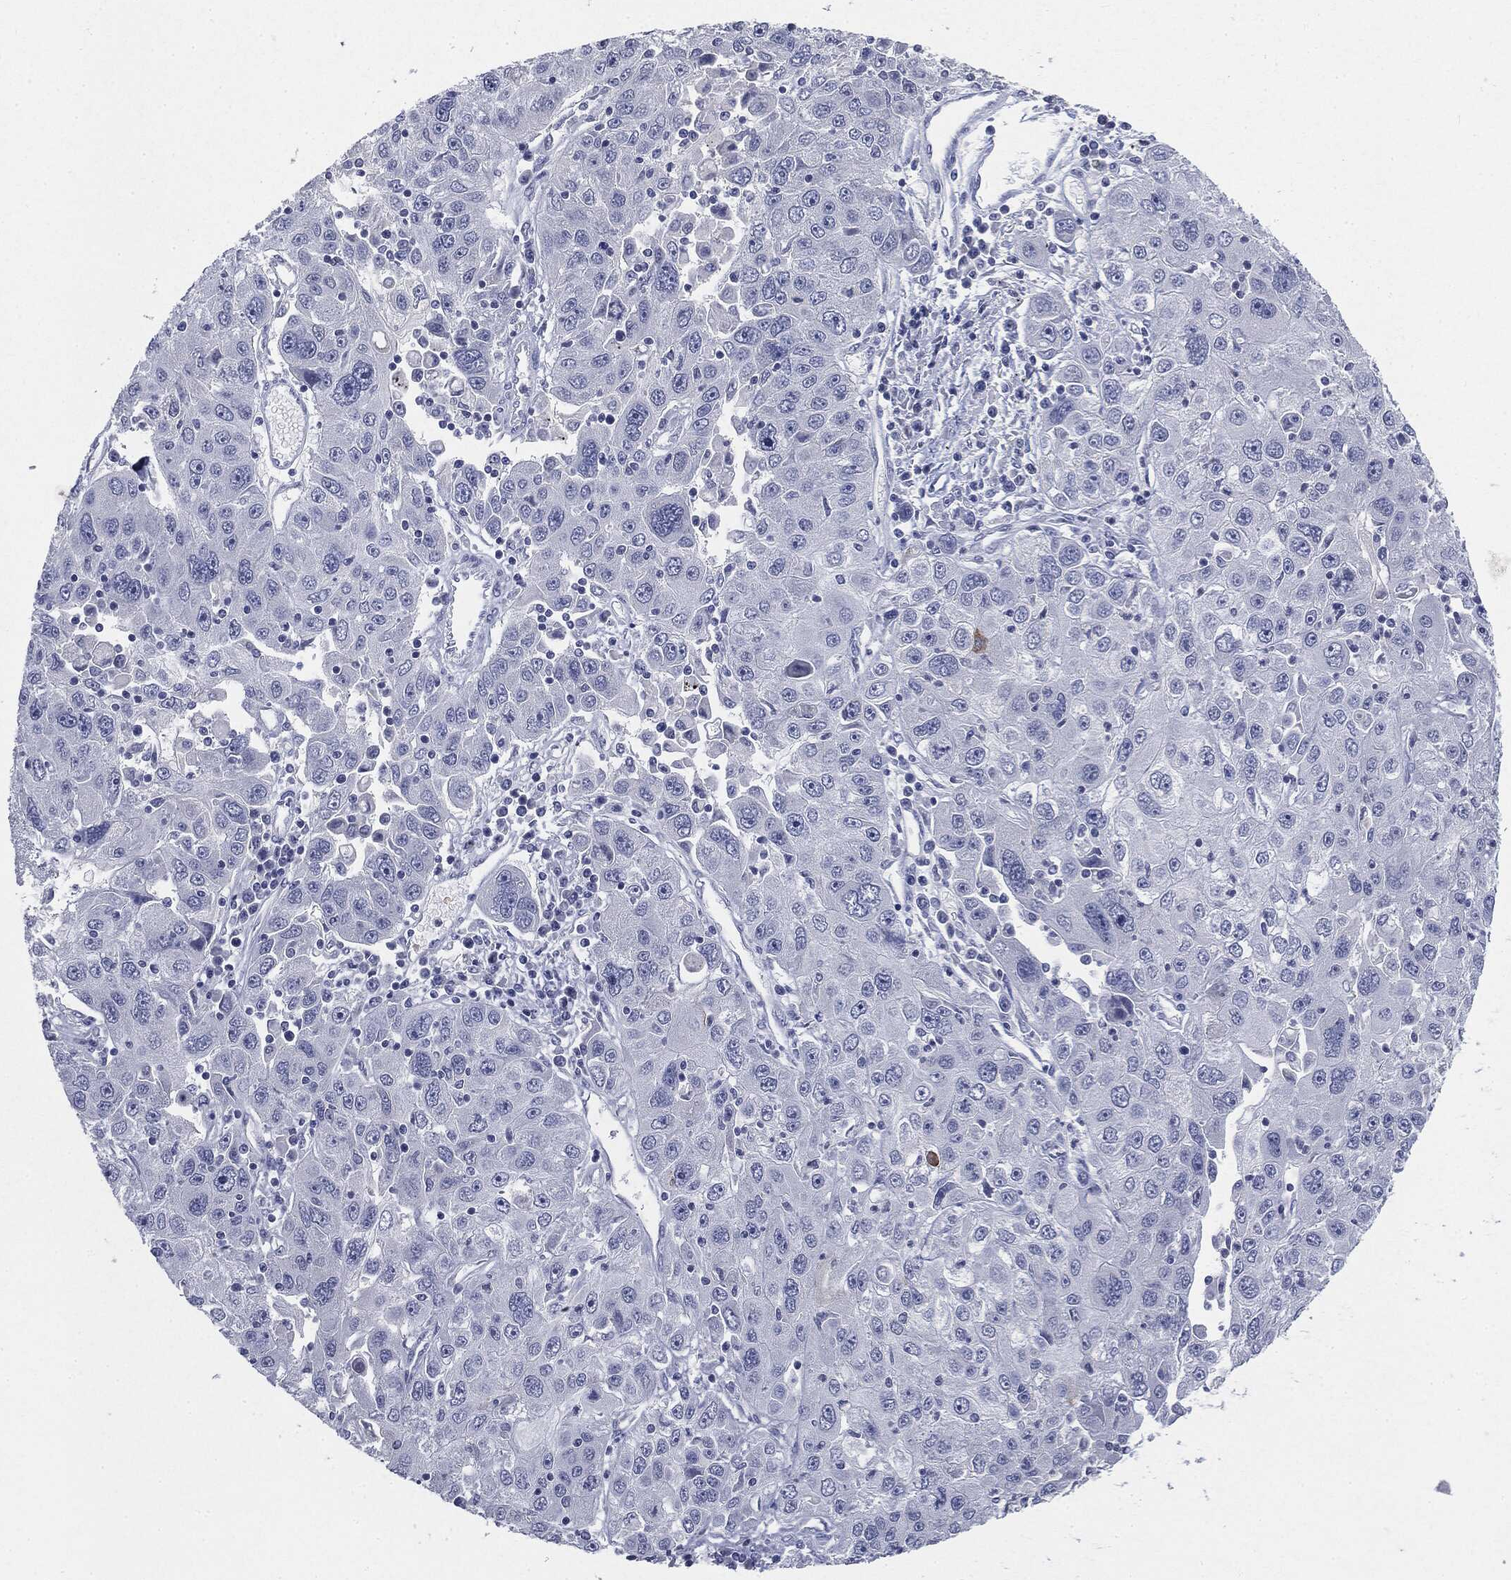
{"staining": {"intensity": "negative", "quantity": "none", "location": "none"}, "tissue": "stomach cancer", "cell_type": "Tumor cells", "image_type": "cancer", "snomed": [{"axis": "morphology", "description": "Adenocarcinoma, NOS"}, {"axis": "topography", "description": "Stomach"}], "caption": "Photomicrograph shows no protein staining in tumor cells of stomach adenocarcinoma tissue.", "gene": "CGB1", "patient": {"sex": "male", "age": 56}}